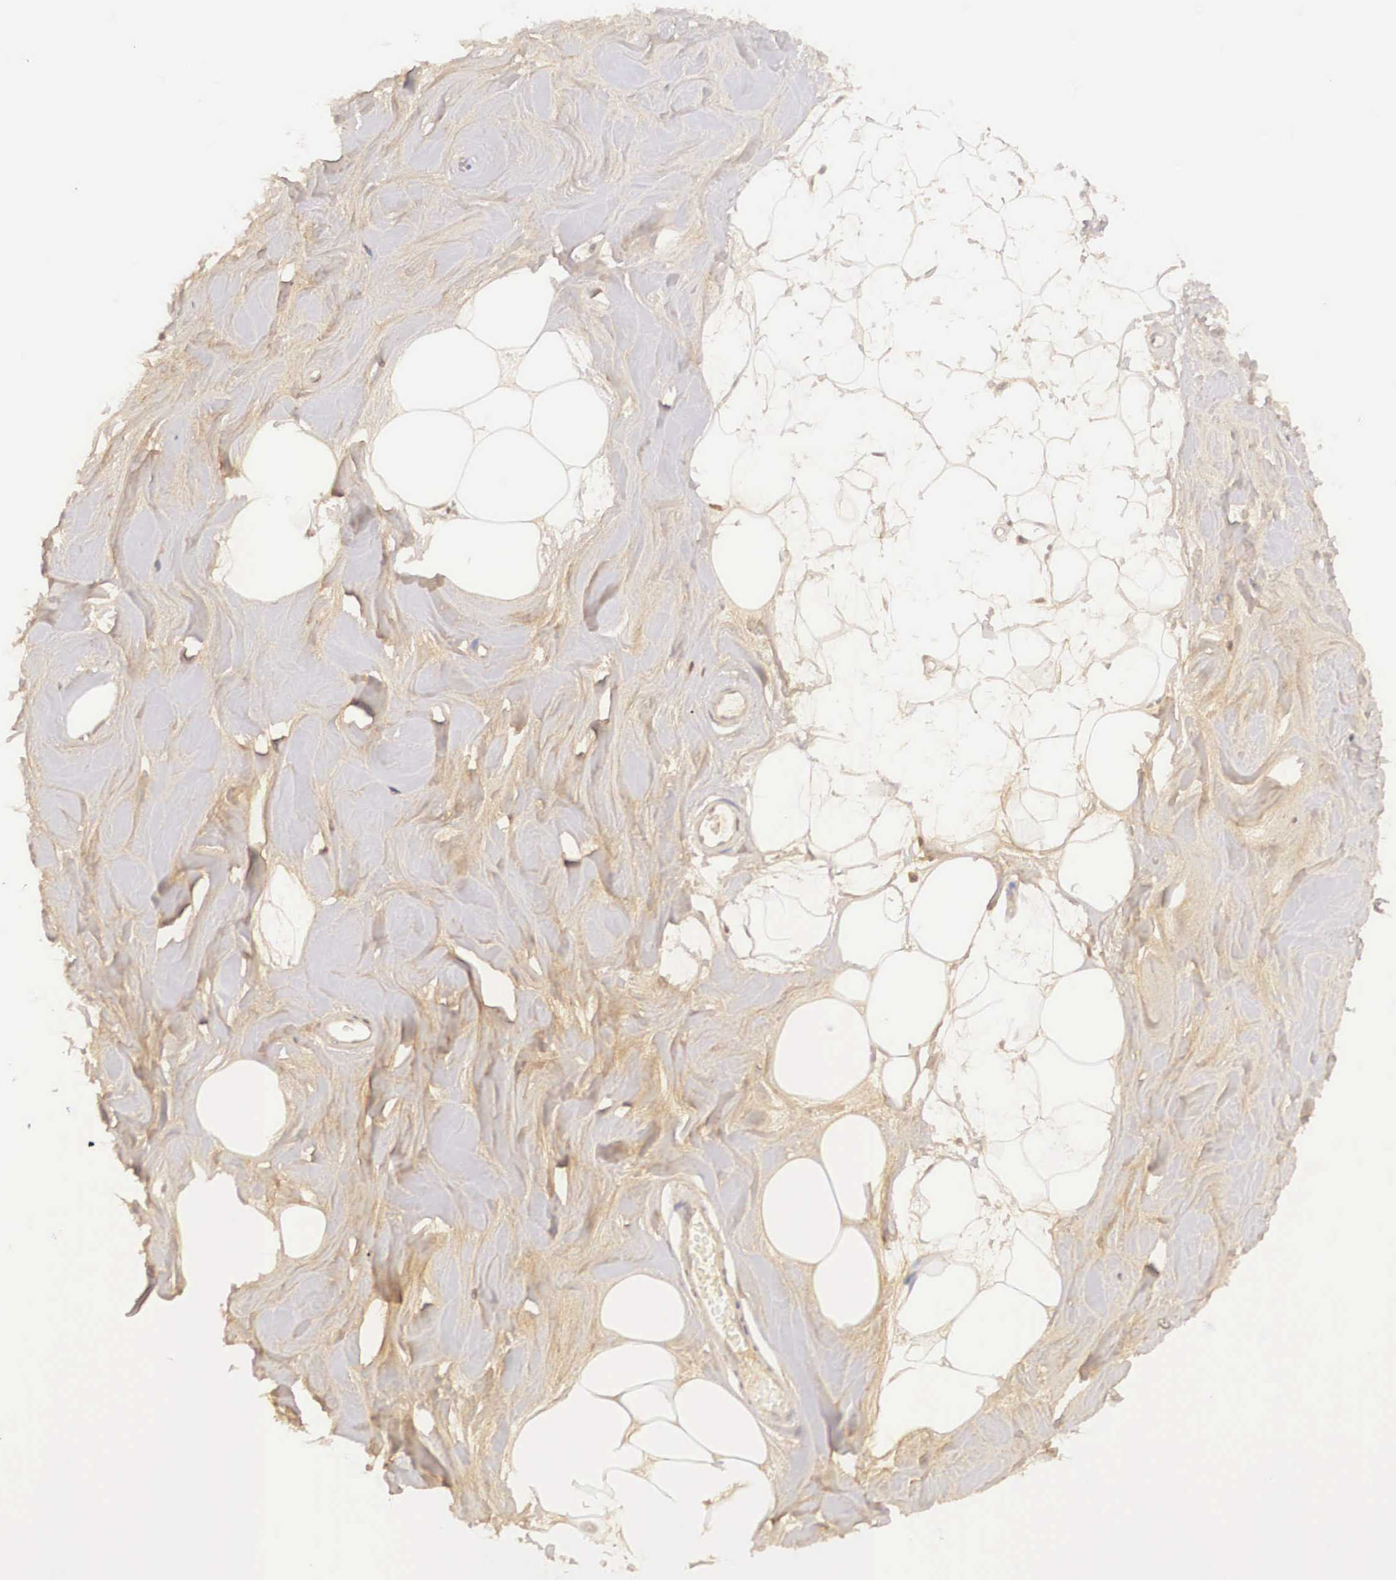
{"staining": {"intensity": "weak", "quantity": "<25%", "location": "cytoplasmic/membranous"}, "tissue": "adipose tissue", "cell_type": "Adipocytes", "image_type": "normal", "snomed": [{"axis": "morphology", "description": "Normal tissue, NOS"}, {"axis": "topography", "description": "Breast"}], "caption": "DAB (3,3'-diaminobenzidine) immunohistochemical staining of normal adipose tissue exhibits no significant staining in adipocytes. The staining was performed using DAB (3,3'-diaminobenzidine) to visualize the protein expression in brown, while the nuclei were stained in blue with hematoxylin (Magnification: 20x).", "gene": "BCL6", "patient": {"sex": "female", "age": 44}}